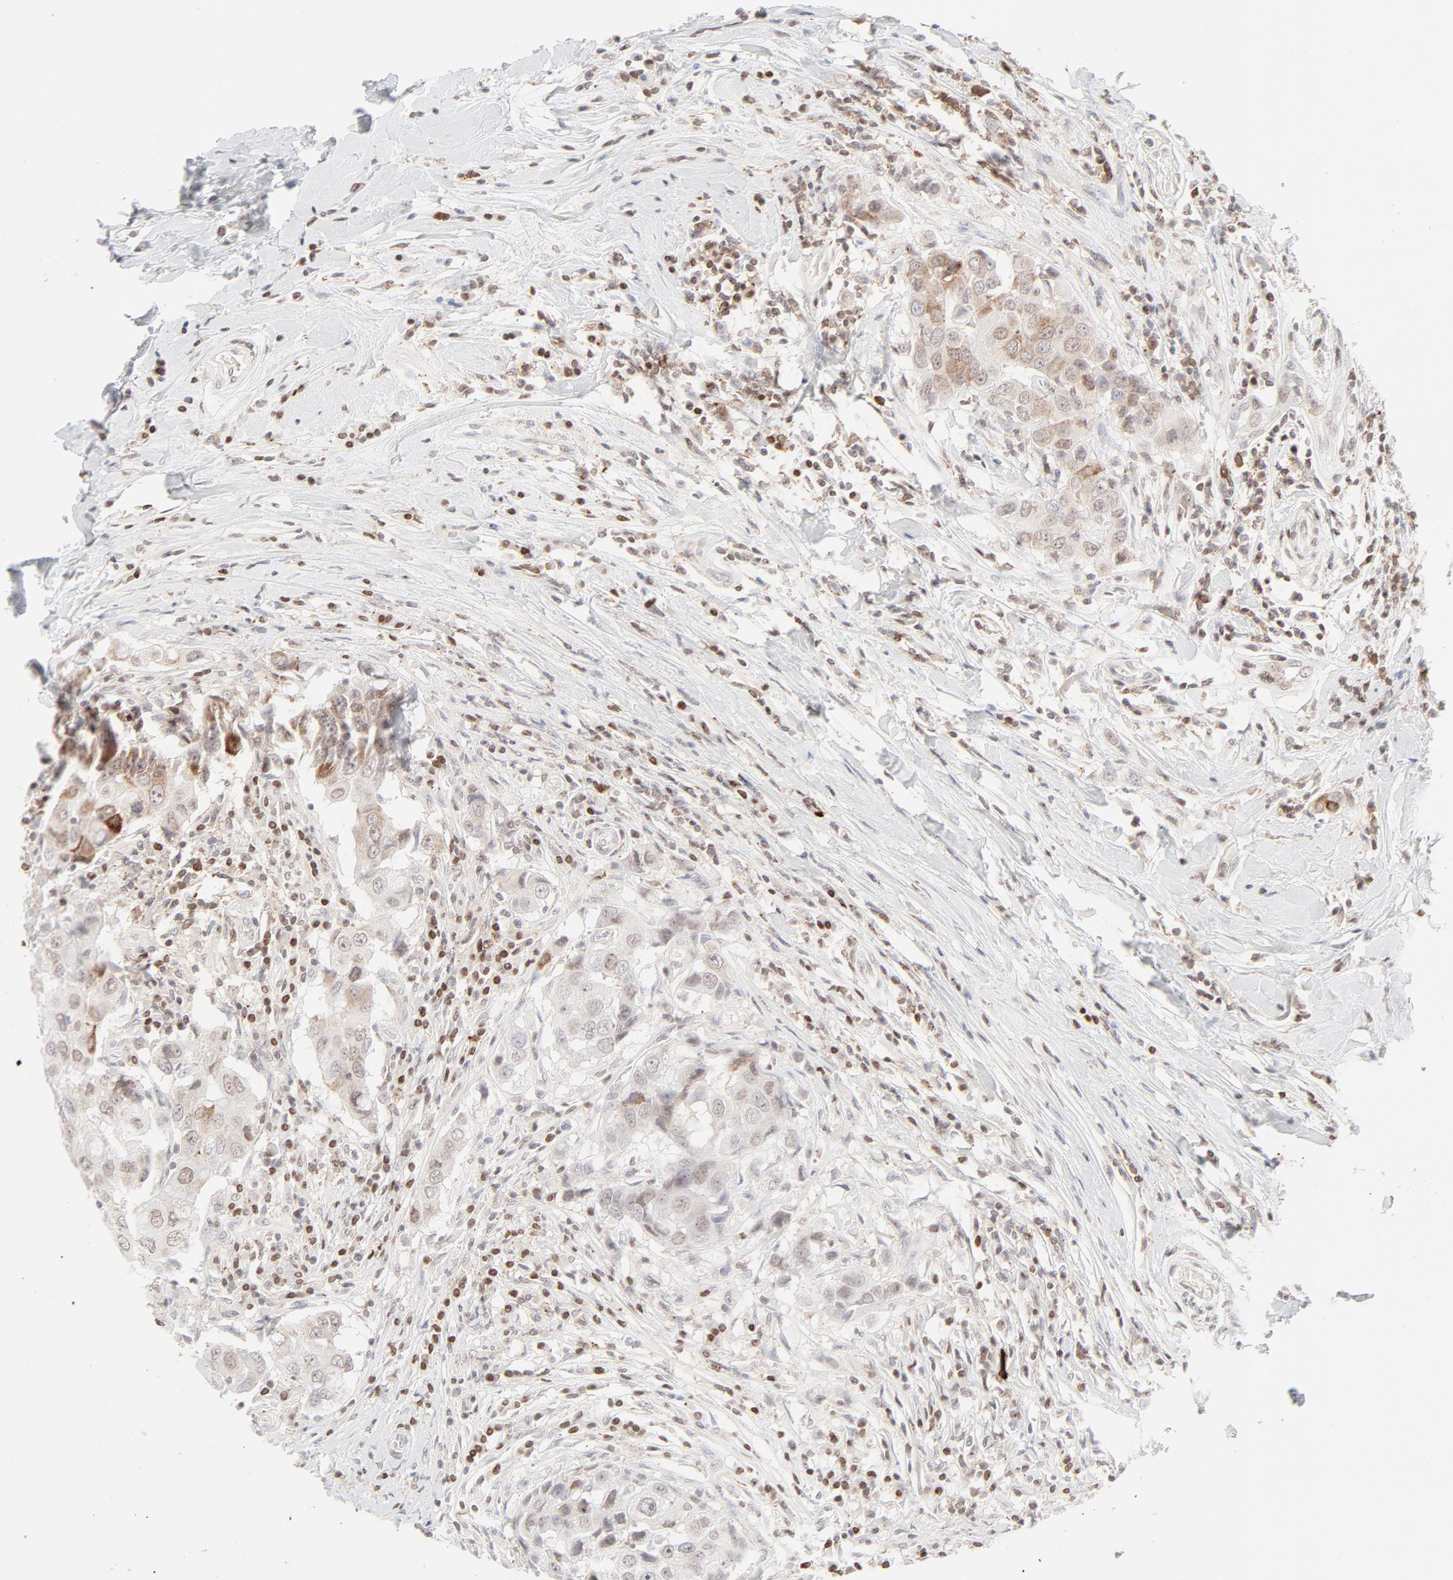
{"staining": {"intensity": "weak", "quantity": "25%-75%", "location": "cytoplasmic/membranous"}, "tissue": "breast cancer", "cell_type": "Tumor cells", "image_type": "cancer", "snomed": [{"axis": "morphology", "description": "Duct carcinoma"}, {"axis": "topography", "description": "Breast"}], "caption": "Immunohistochemistry staining of breast intraductal carcinoma, which exhibits low levels of weak cytoplasmic/membranous staining in approximately 25%-75% of tumor cells indicating weak cytoplasmic/membranous protein positivity. The staining was performed using DAB (brown) for protein detection and nuclei were counterstained in hematoxylin (blue).", "gene": "PRKCB", "patient": {"sex": "female", "age": 27}}